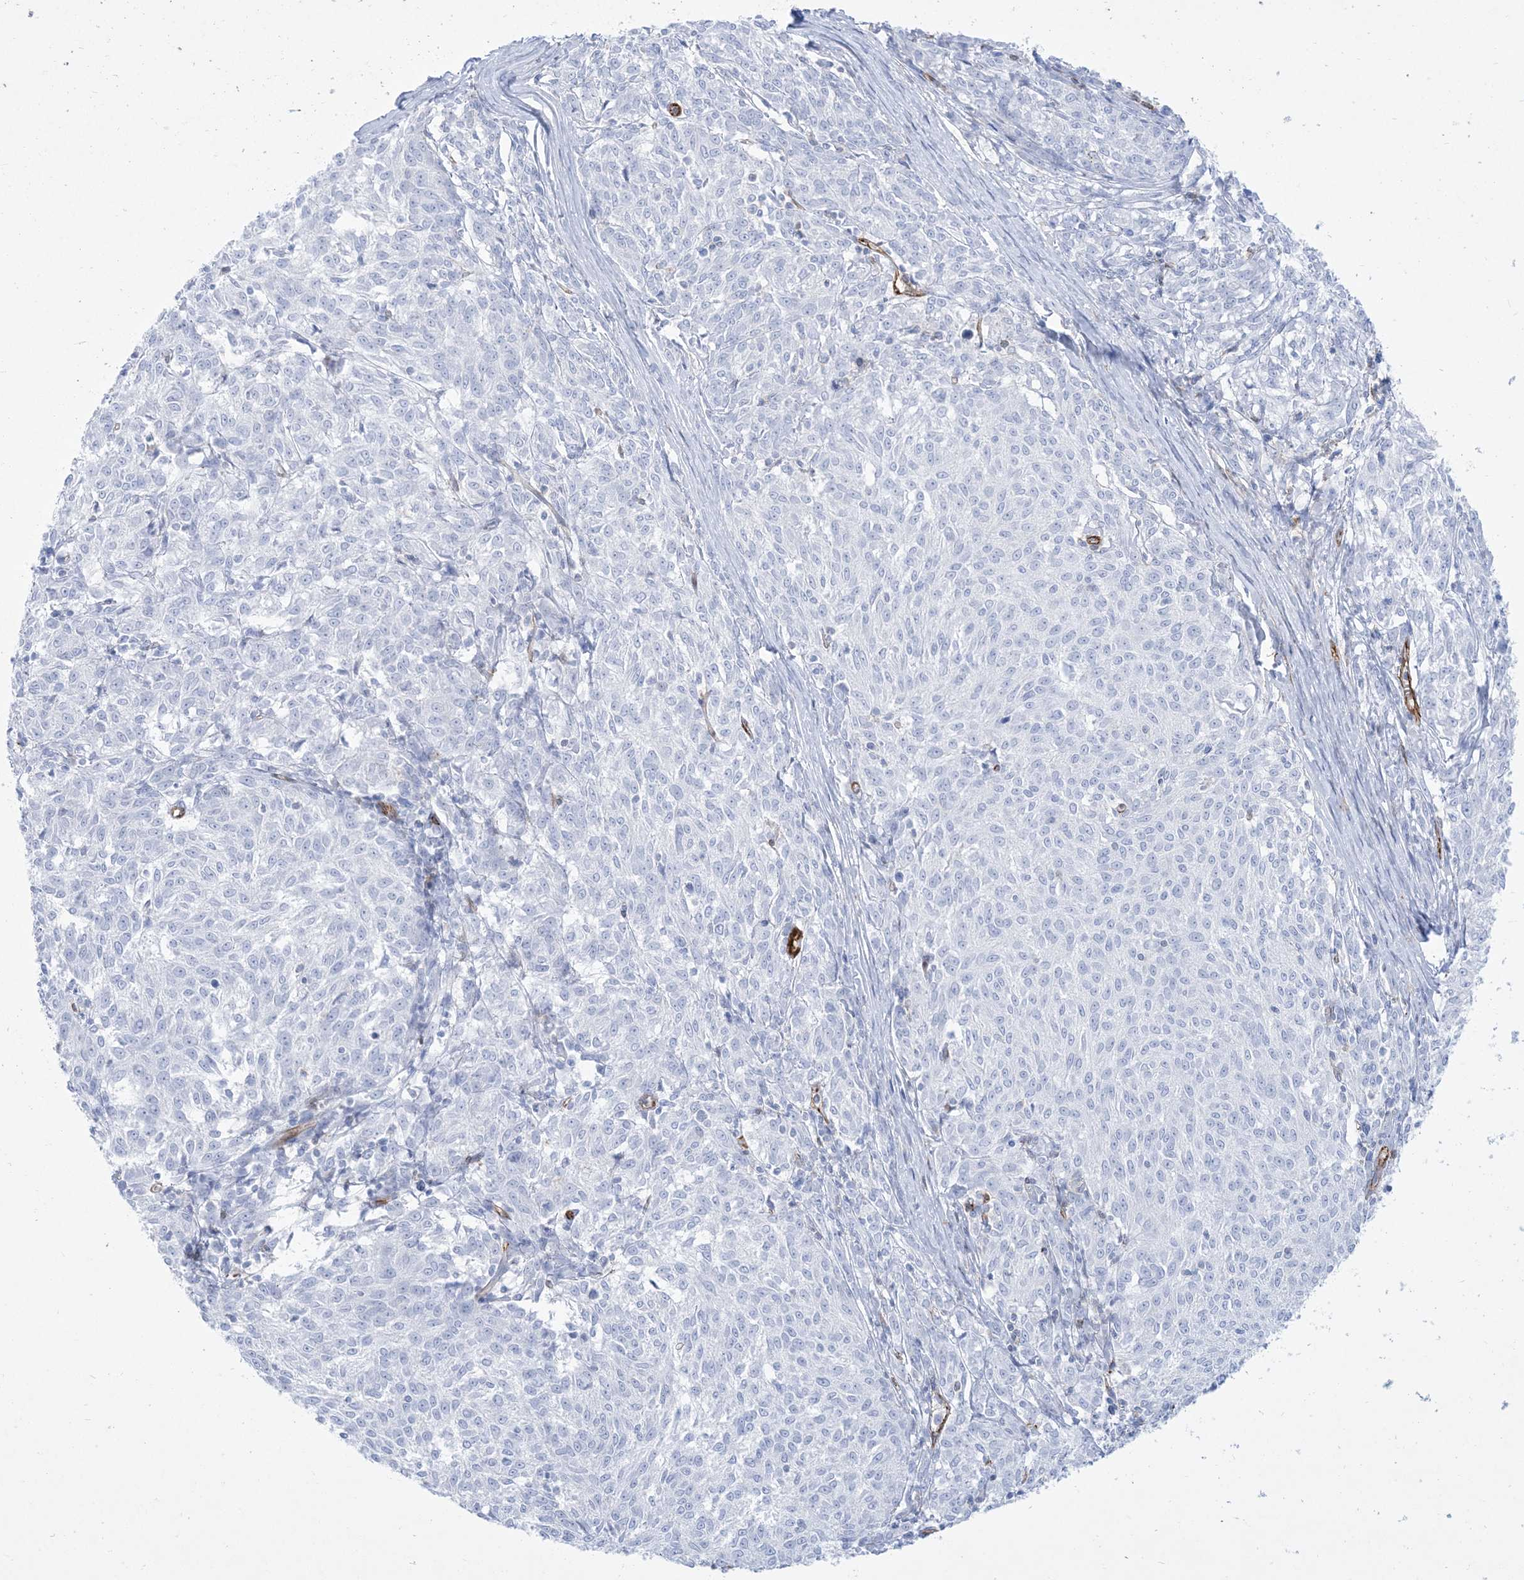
{"staining": {"intensity": "negative", "quantity": "none", "location": "none"}, "tissue": "melanoma", "cell_type": "Tumor cells", "image_type": "cancer", "snomed": [{"axis": "morphology", "description": "Malignant melanoma, NOS"}, {"axis": "topography", "description": "Skin"}], "caption": "Protein analysis of melanoma exhibits no significant expression in tumor cells.", "gene": "B3GNT7", "patient": {"sex": "female", "age": 72}}